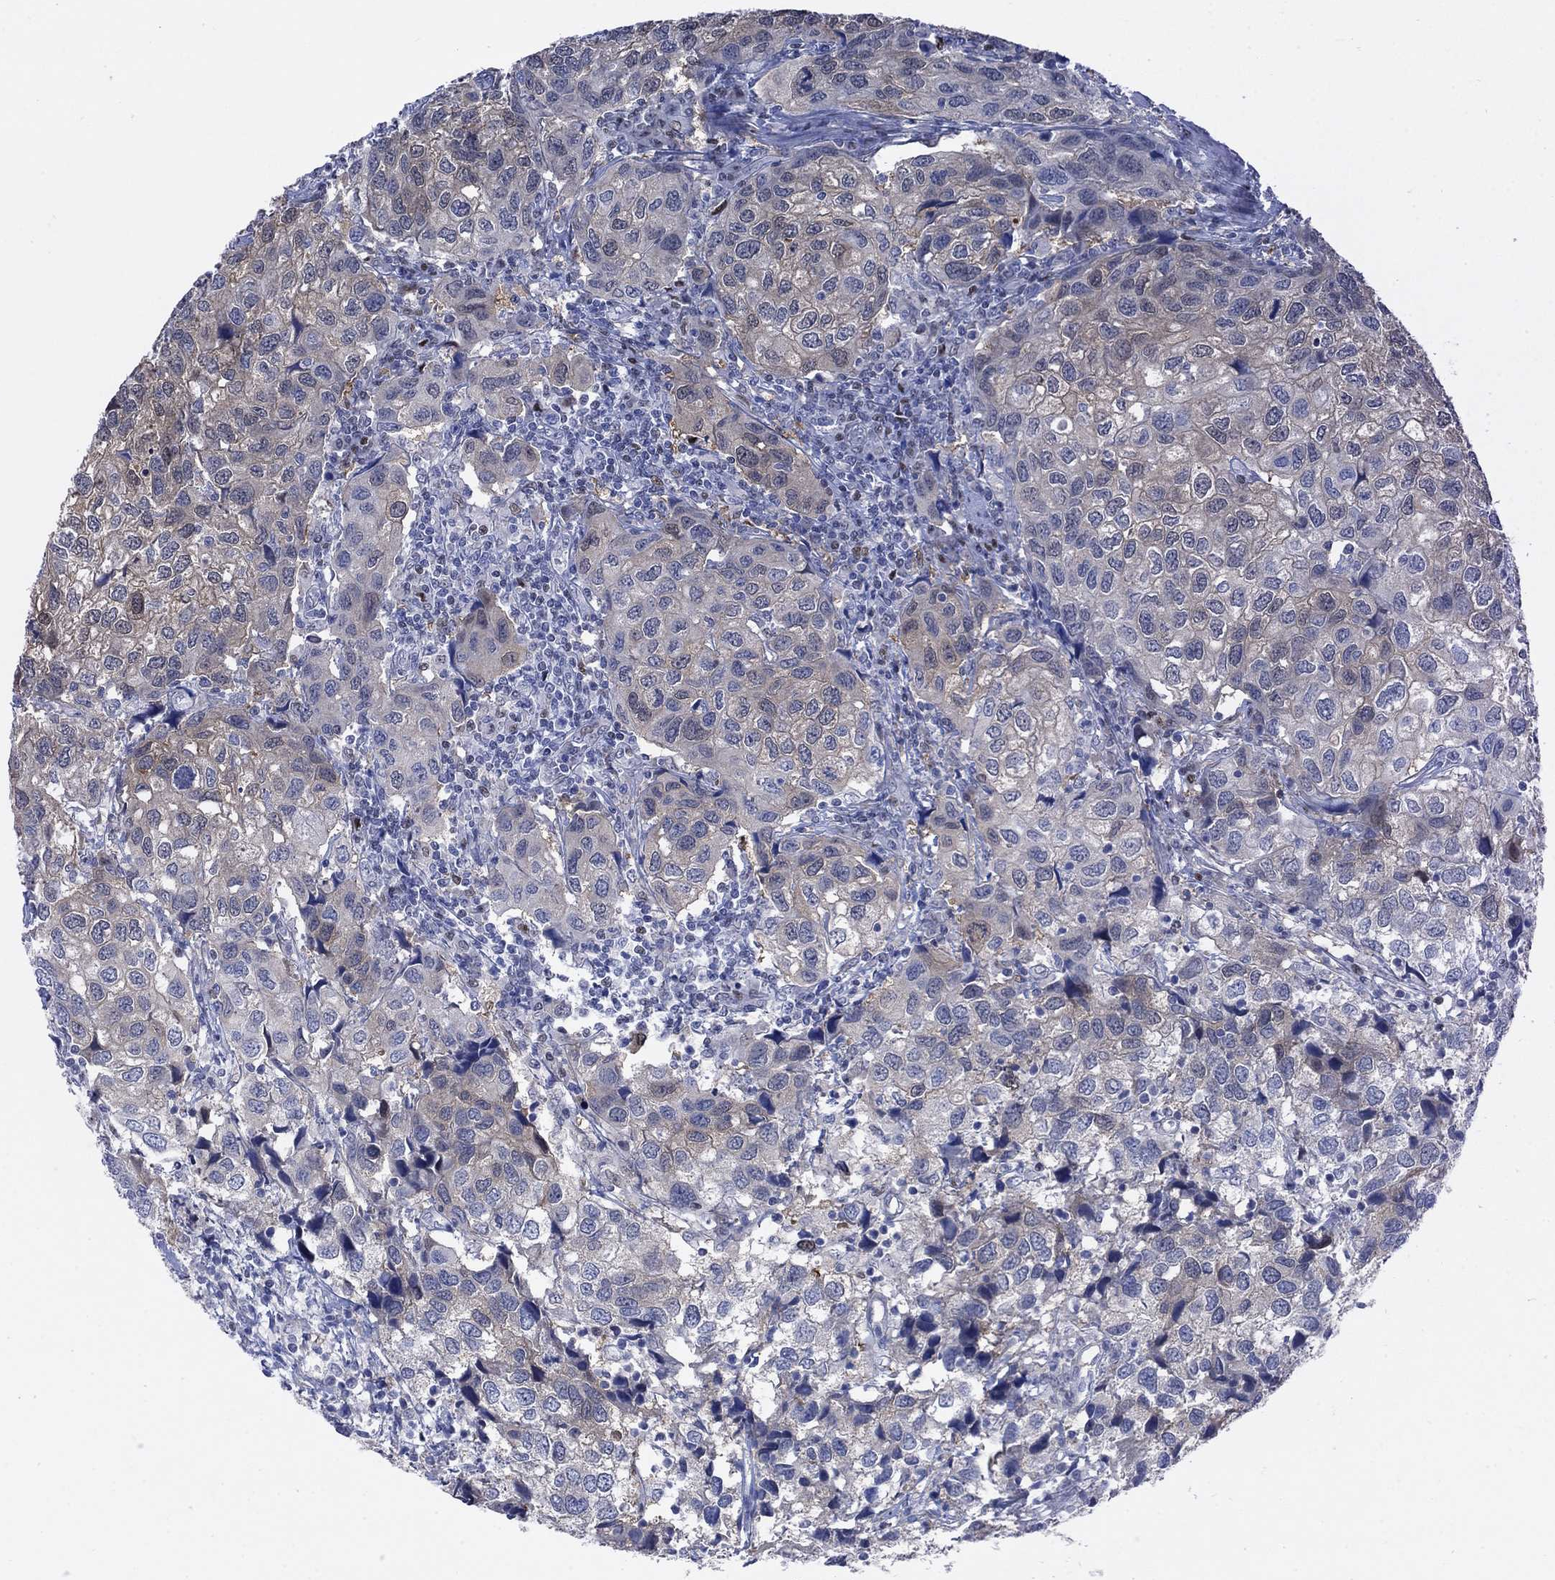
{"staining": {"intensity": "moderate", "quantity": "<25%", "location": "cytoplasmic/membranous"}, "tissue": "urothelial cancer", "cell_type": "Tumor cells", "image_type": "cancer", "snomed": [{"axis": "morphology", "description": "Urothelial carcinoma, High grade"}, {"axis": "topography", "description": "Urinary bladder"}], "caption": "High-magnification brightfield microscopy of high-grade urothelial carcinoma stained with DAB (3,3'-diaminobenzidine) (brown) and counterstained with hematoxylin (blue). tumor cells exhibit moderate cytoplasmic/membranous staining is appreciated in approximately<25% of cells.", "gene": "MYO3A", "patient": {"sex": "male", "age": 79}}